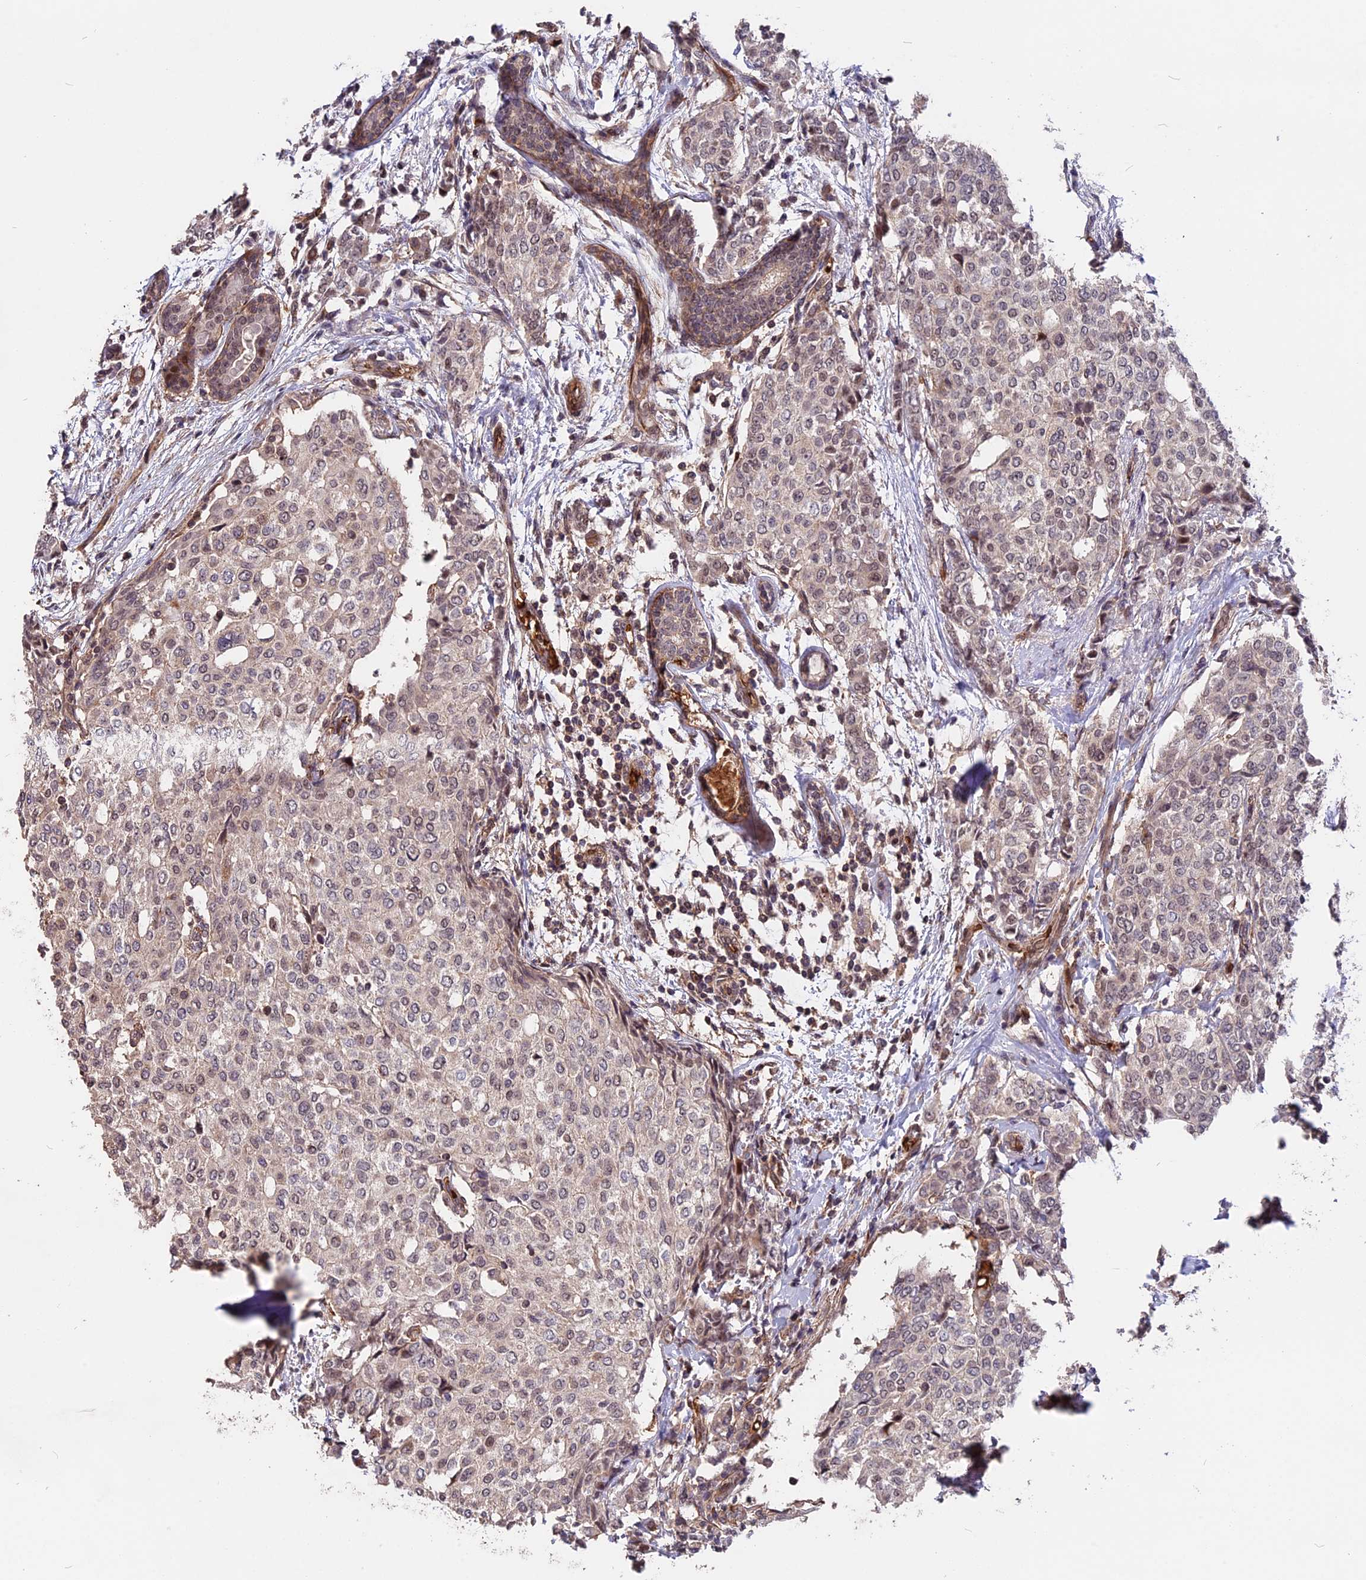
{"staining": {"intensity": "weak", "quantity": "<25%", "location": "nuclear"}, "tissue": "breast cancer", "cell_type": "Tumor cells", "image_type": "cancer", "snomed": [{"axis": "morphology", "description": "Lobular carcinoma"}, {"axis": "topography", "description": "Breast"}], "caption": "High power microscopy photomicrograph of an IHC histopathology image of breast cancer, revealing no significant staining in tumor cells.", "gene": "ZC3H10", "patient": {"sex": "female", "age": 51}}